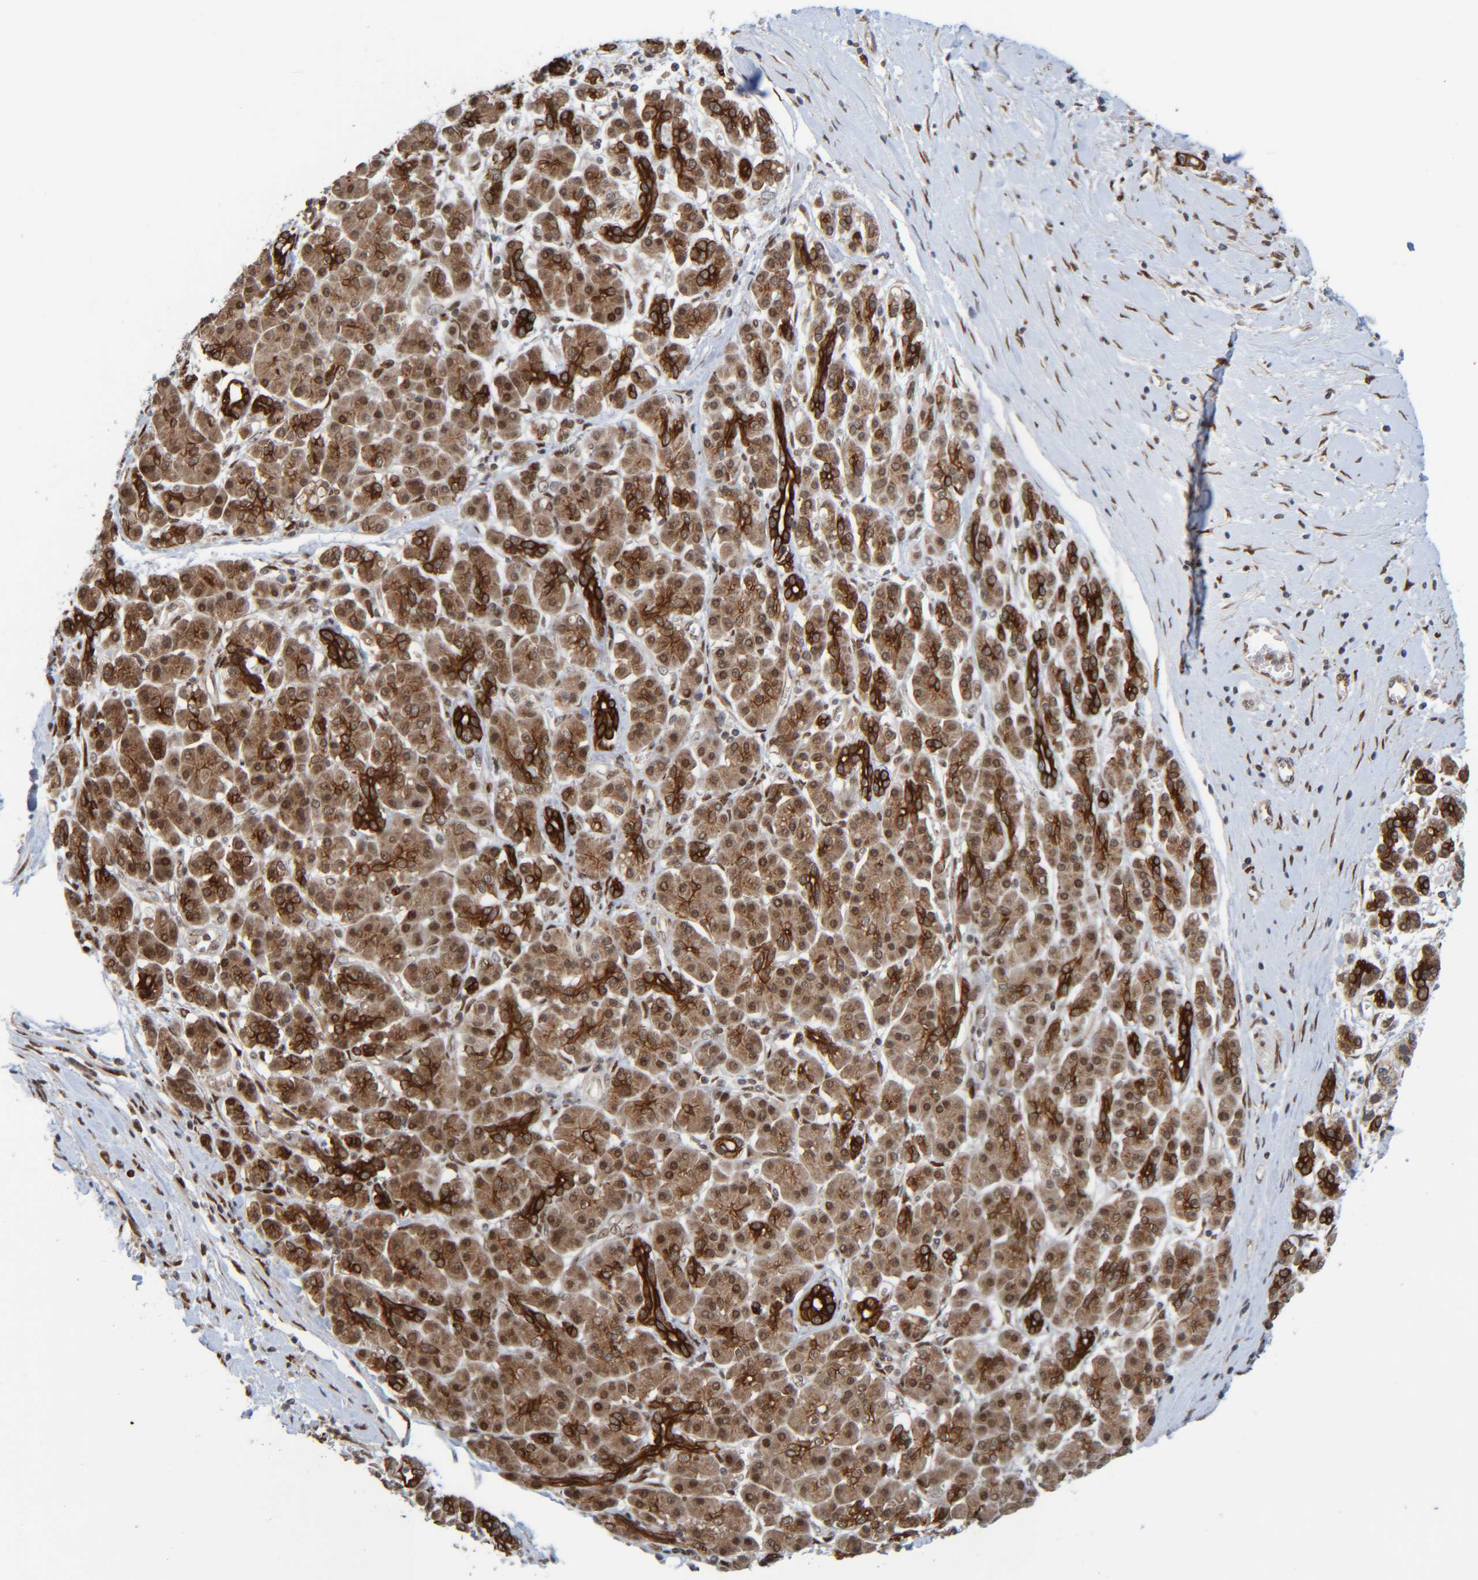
{"staining": {"intensity": "strong", "quantity": ">75%", "location": "cytoplasmic/membranous"}, "tissue": "pancreatic cancer", "cell_type": "Tumor cells", "image_type": "cancer", "snomed": [{"axis": "morphology", "description": "Adenocarcinoma, NOS"}, {"axis": "topography", "description": "Pancreas"}], "caption": "This photomicrograph shows pancreatic adenocarcinoma stained with immunohistochemistry to label a protein in brown. The cytoplasmic/membranous of tumor cells show strong positivity for the protein. Nuclei are counter-stained blue.", "gene": "CCDC57", "patient": {"sex": "male", "age": 58}}